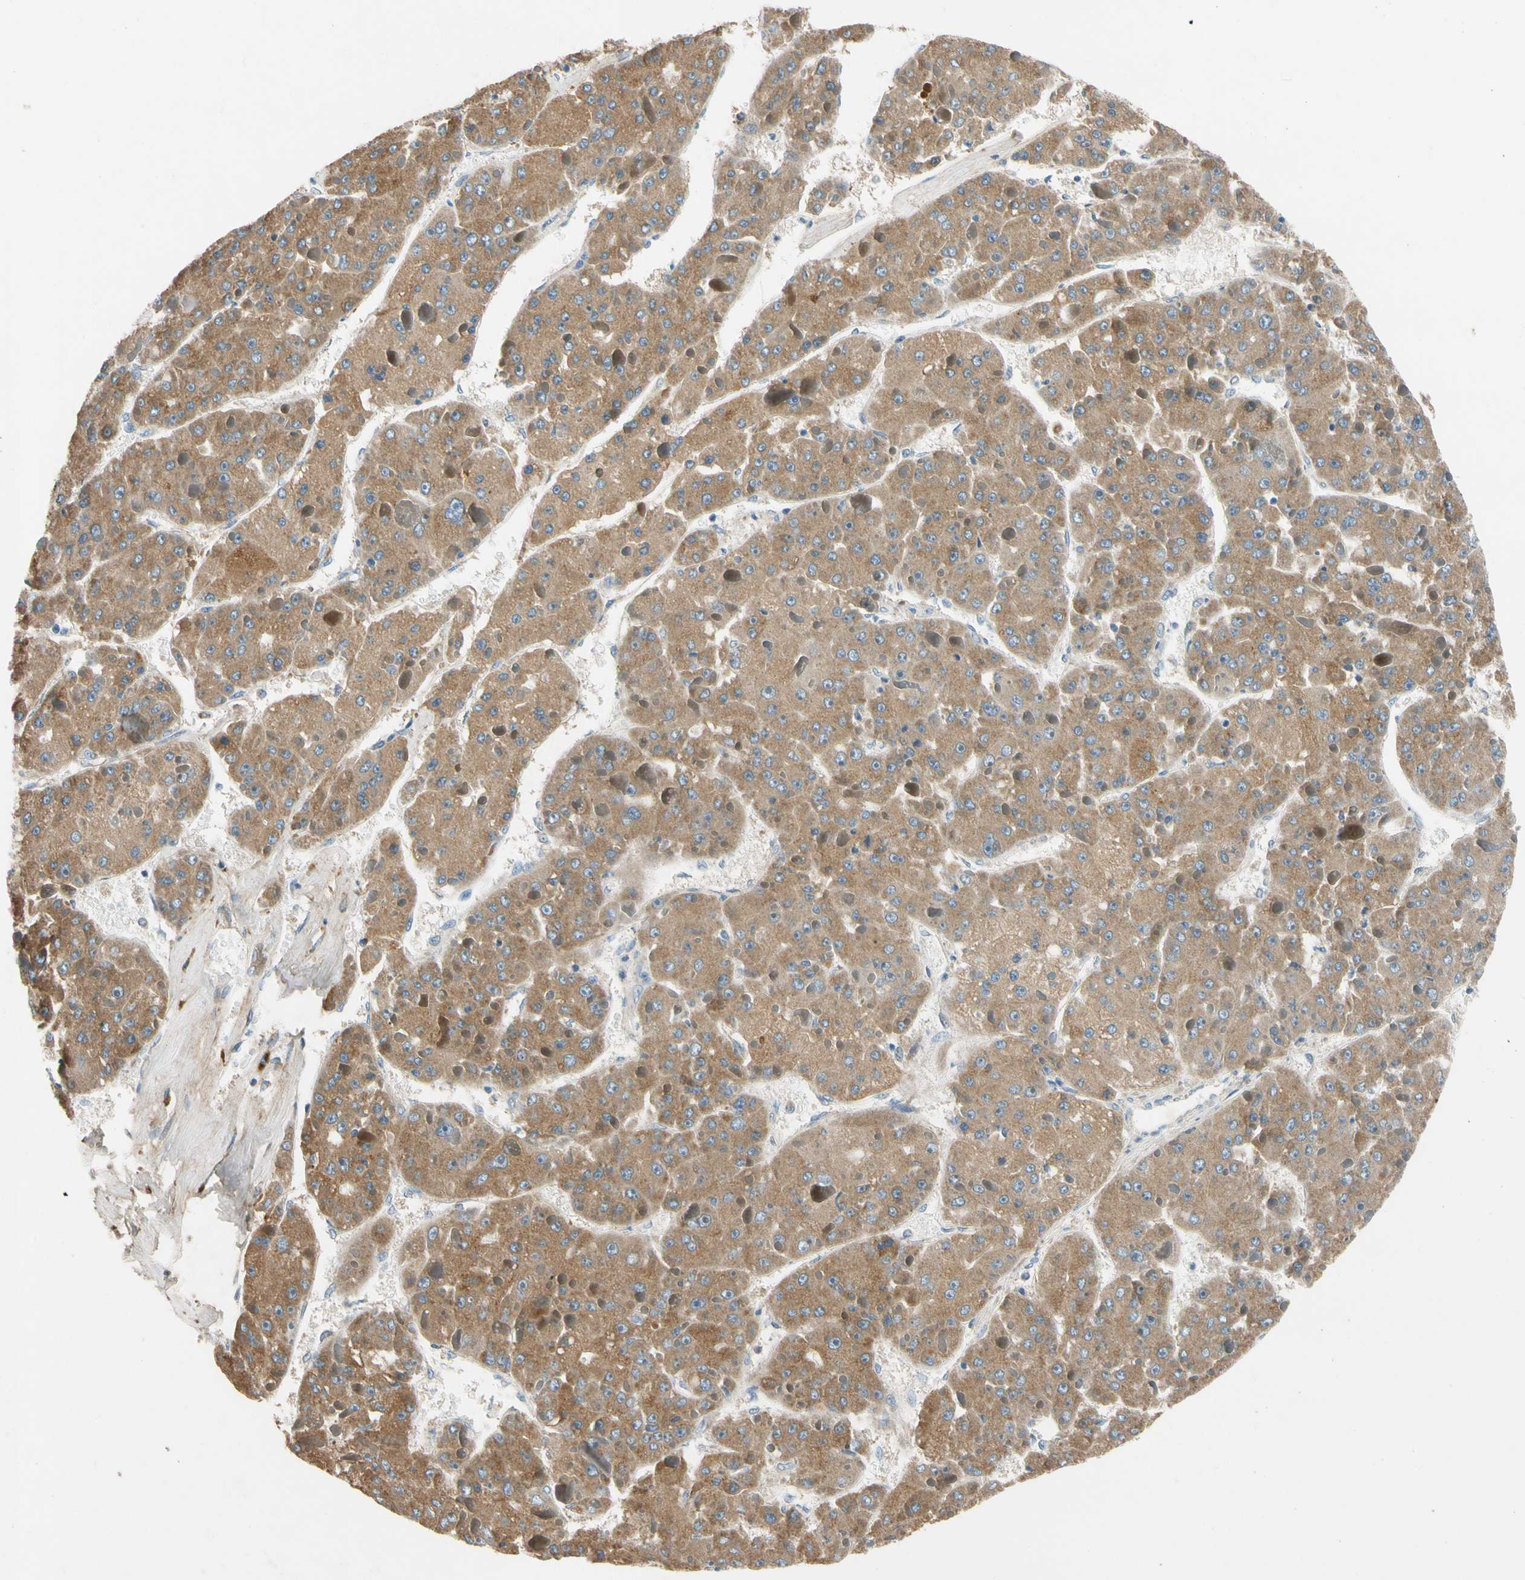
{"staining": {"intensity": "moderate", "quantity": ">75%", "location": "cytoplasmic/membranous"}, "tissue": "liver cancer", "cell_type": "Tumor cells", "image_type": "cancer", "snomed": [{"axis": "morphology", "description": "Carcinoma, Hepatocellular, NOS"}, {"axis": "topography", "description": "Liver"}], "caption": "The micrograph demonstrates a brown stain indicating the presence of a protein in the cytoplasmic/membranous of tumor cells in liver hepatocellular carcinoma.", "gene": "MST1R", "patient": {"sex": "female", "age": 73}}